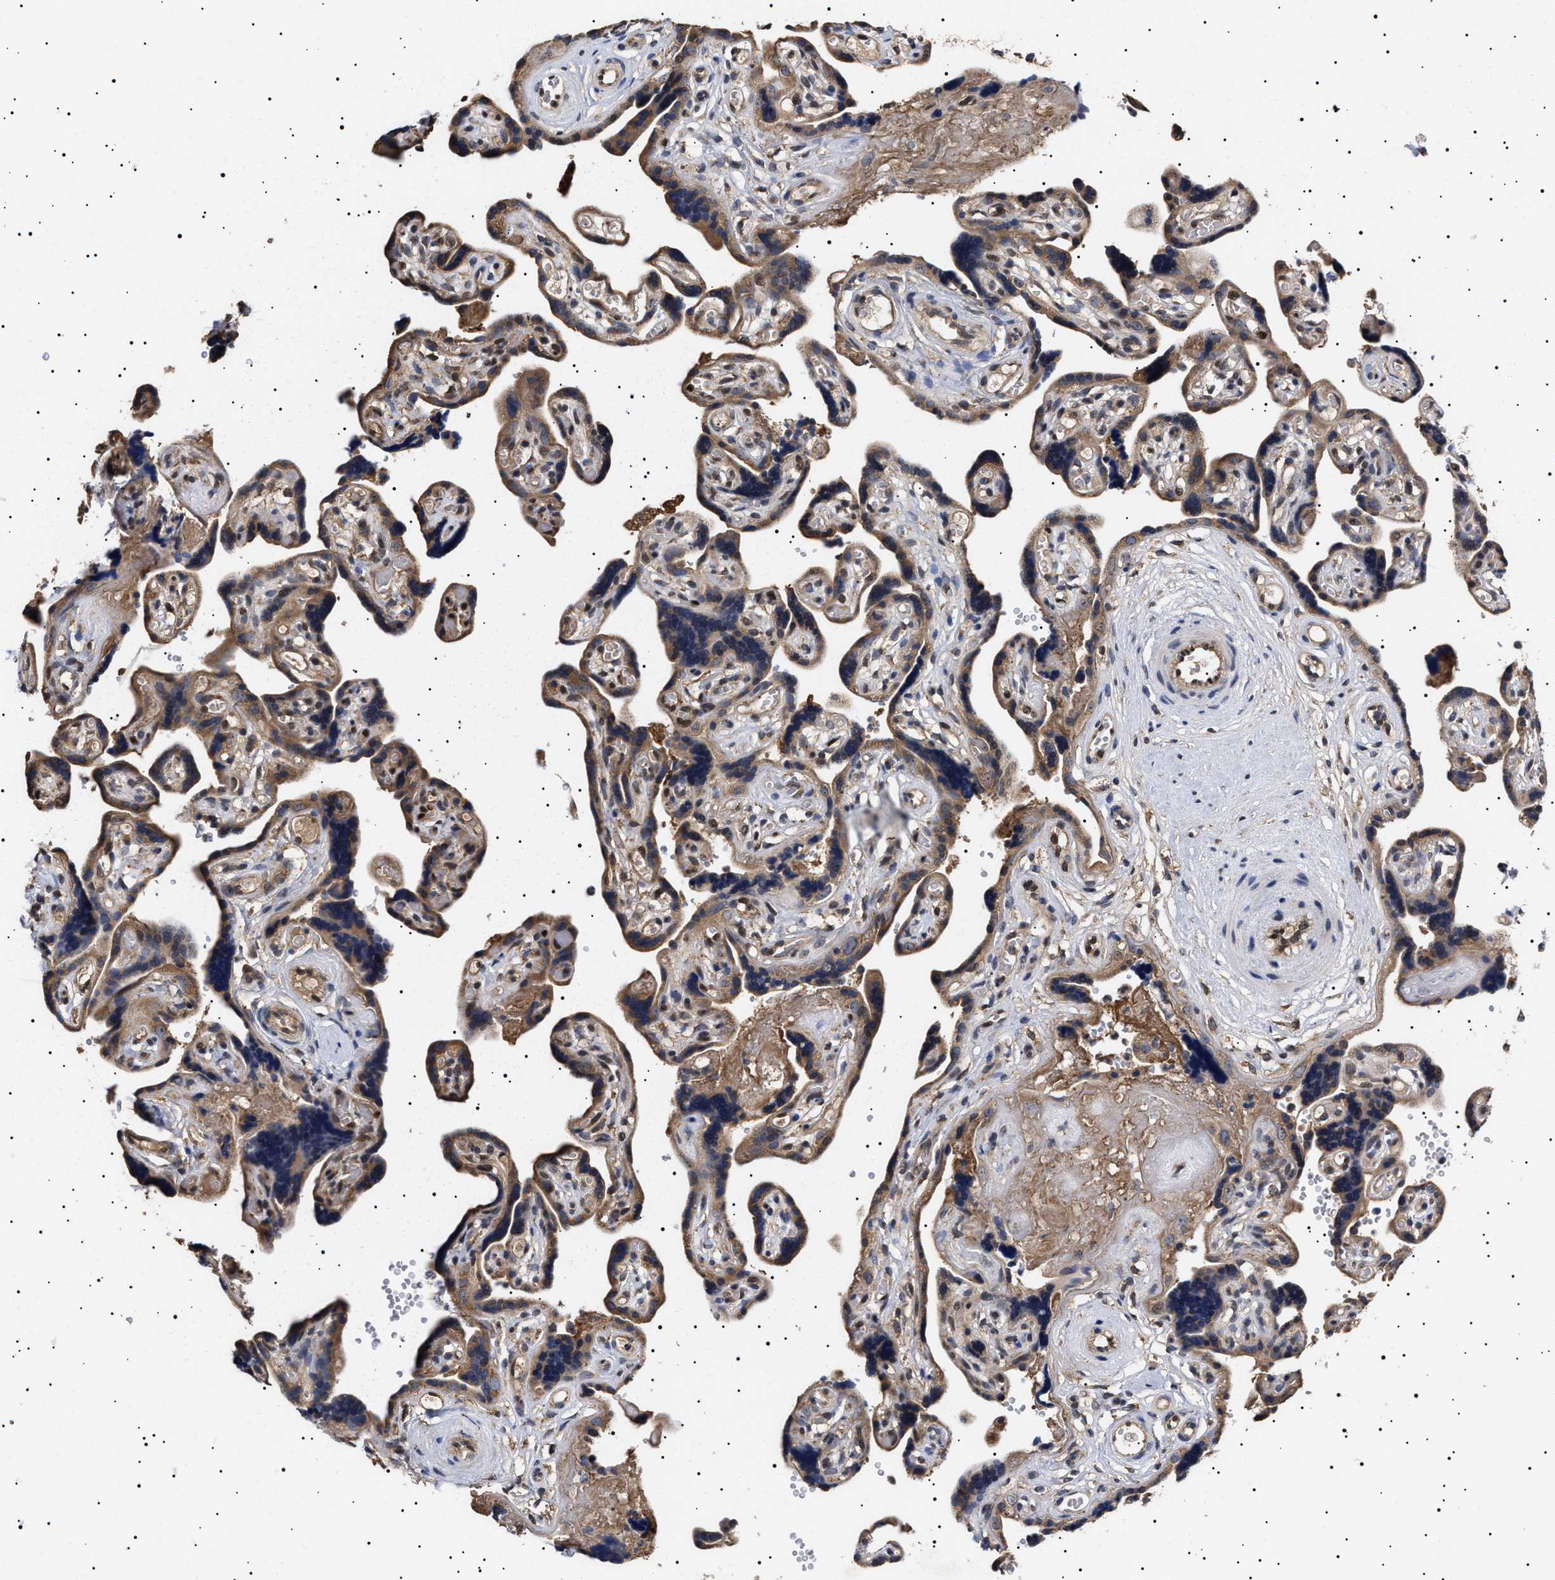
{"staining": {"intensity": "moderate", "quantity": ">75%", "location": "cytoplasmic/membranous"}, "tissue": "placenta", "cell_type": "Decidual cells", "image_type": "normal", "snomed": [{"axis": "morphology", "description": "Normal tissue, NOS"}, {"axis": "topography", "description": "Placenta"}], "caption": "DAB (3,3'-diaminobenzidine) immunohistochemical staining of benign placenta reveals moderate cytoplasmic/membranous protein positivity in approximately >75% of decidual cells. (brown staining indicates protein expression, while blue staining denotes nuclei).", "gene": "KRBA1", "patient": {"sex": "female", "age": 30}}